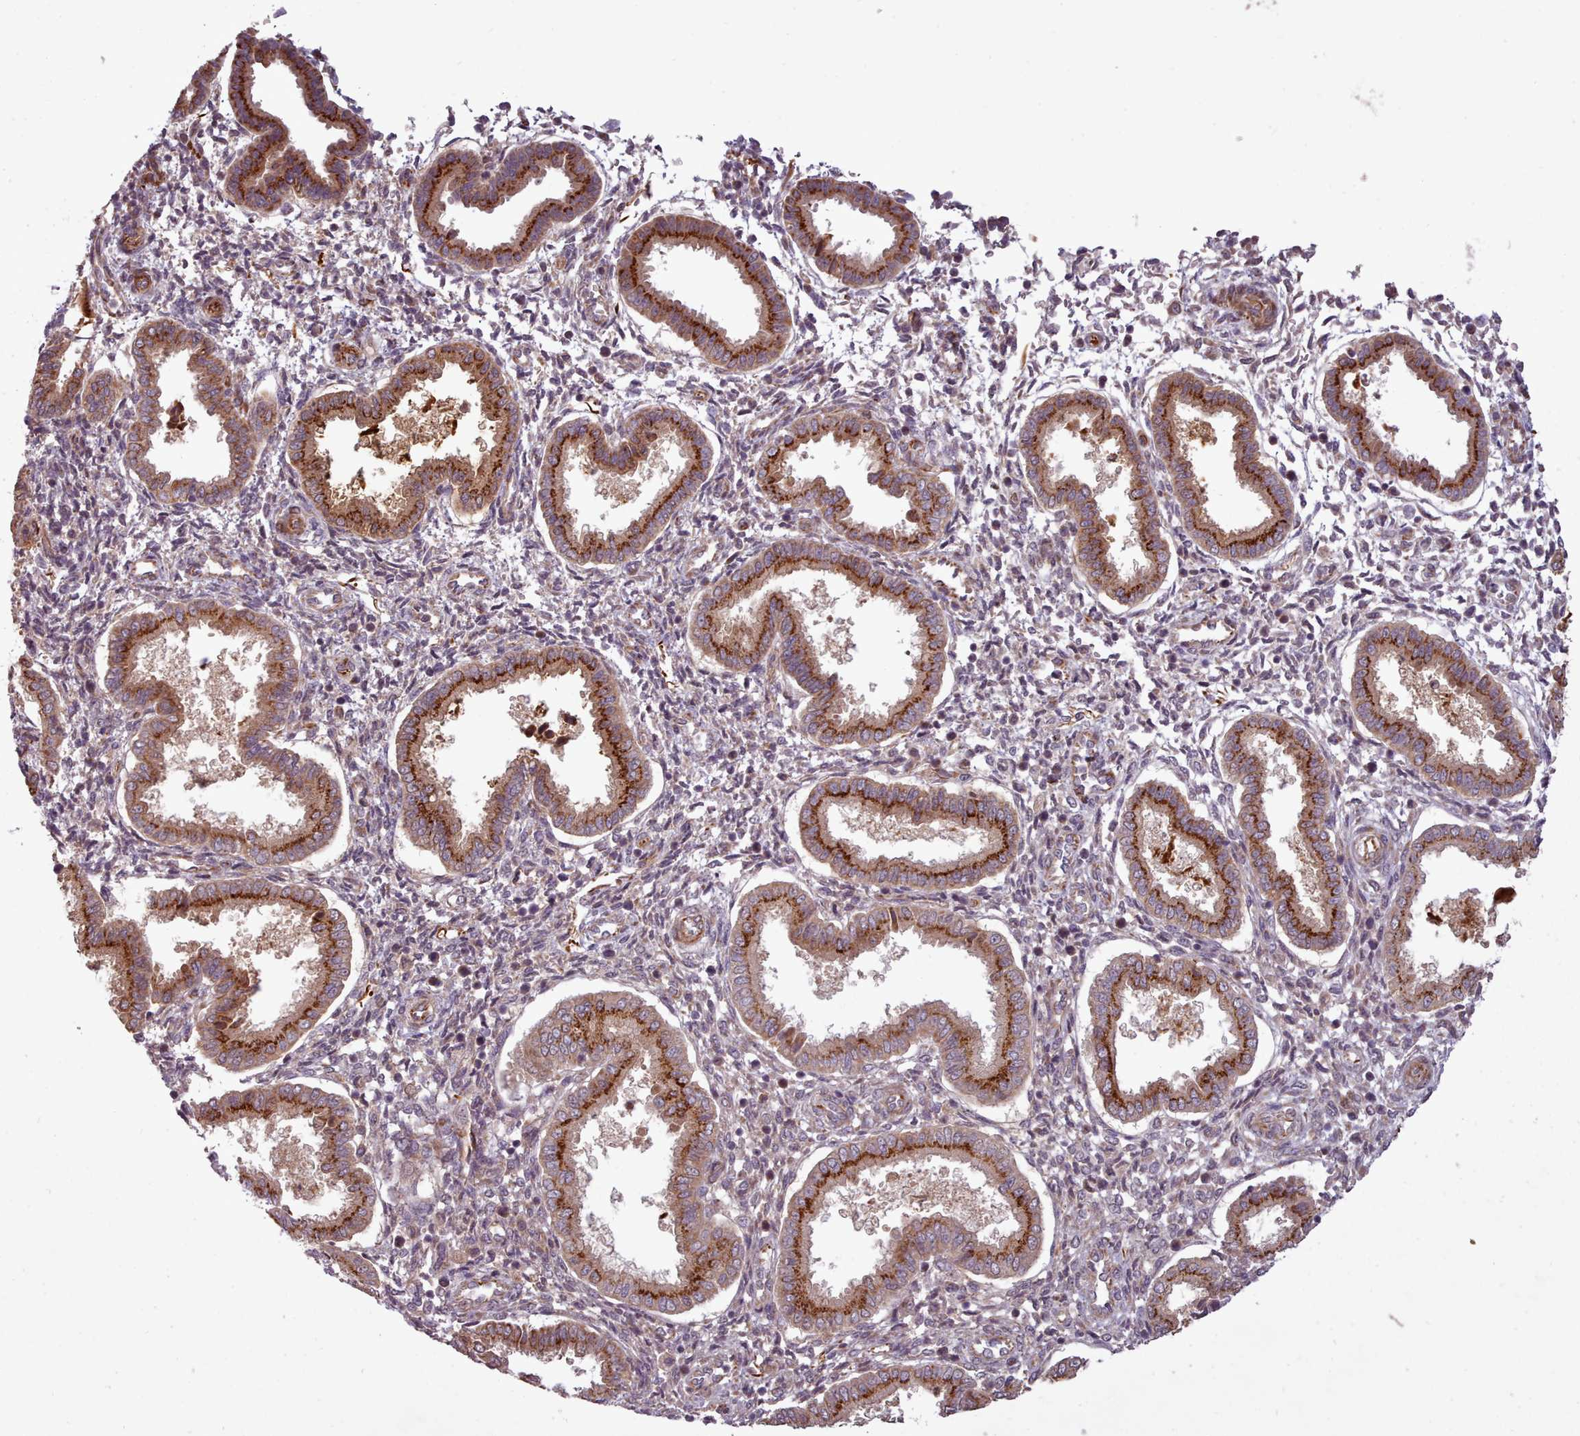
{"staining": {"intensity": "strong", "quantity": "25%-75%", "location": "cytoplasmic/membranous"}, "tissue": "endometrium", "cell_type": "Cells in endometrial stroma", "image_type": "normal", "snomed": [{"axis": "morphology", "description": "Normal tissue, NOS"}, {"axis": "topography", "description": "Endometrium"}], "caption": "This histopathology image reveals normal endometrium stained with IHC to label a protein in brown. The cytoplasmic/membranous of cells in endometrial stroma show strong positivity for the protein. Nuclei are counter-stained blue.", "gene": "GBGT1", "patient": {"sex": "female", "age": 24}}